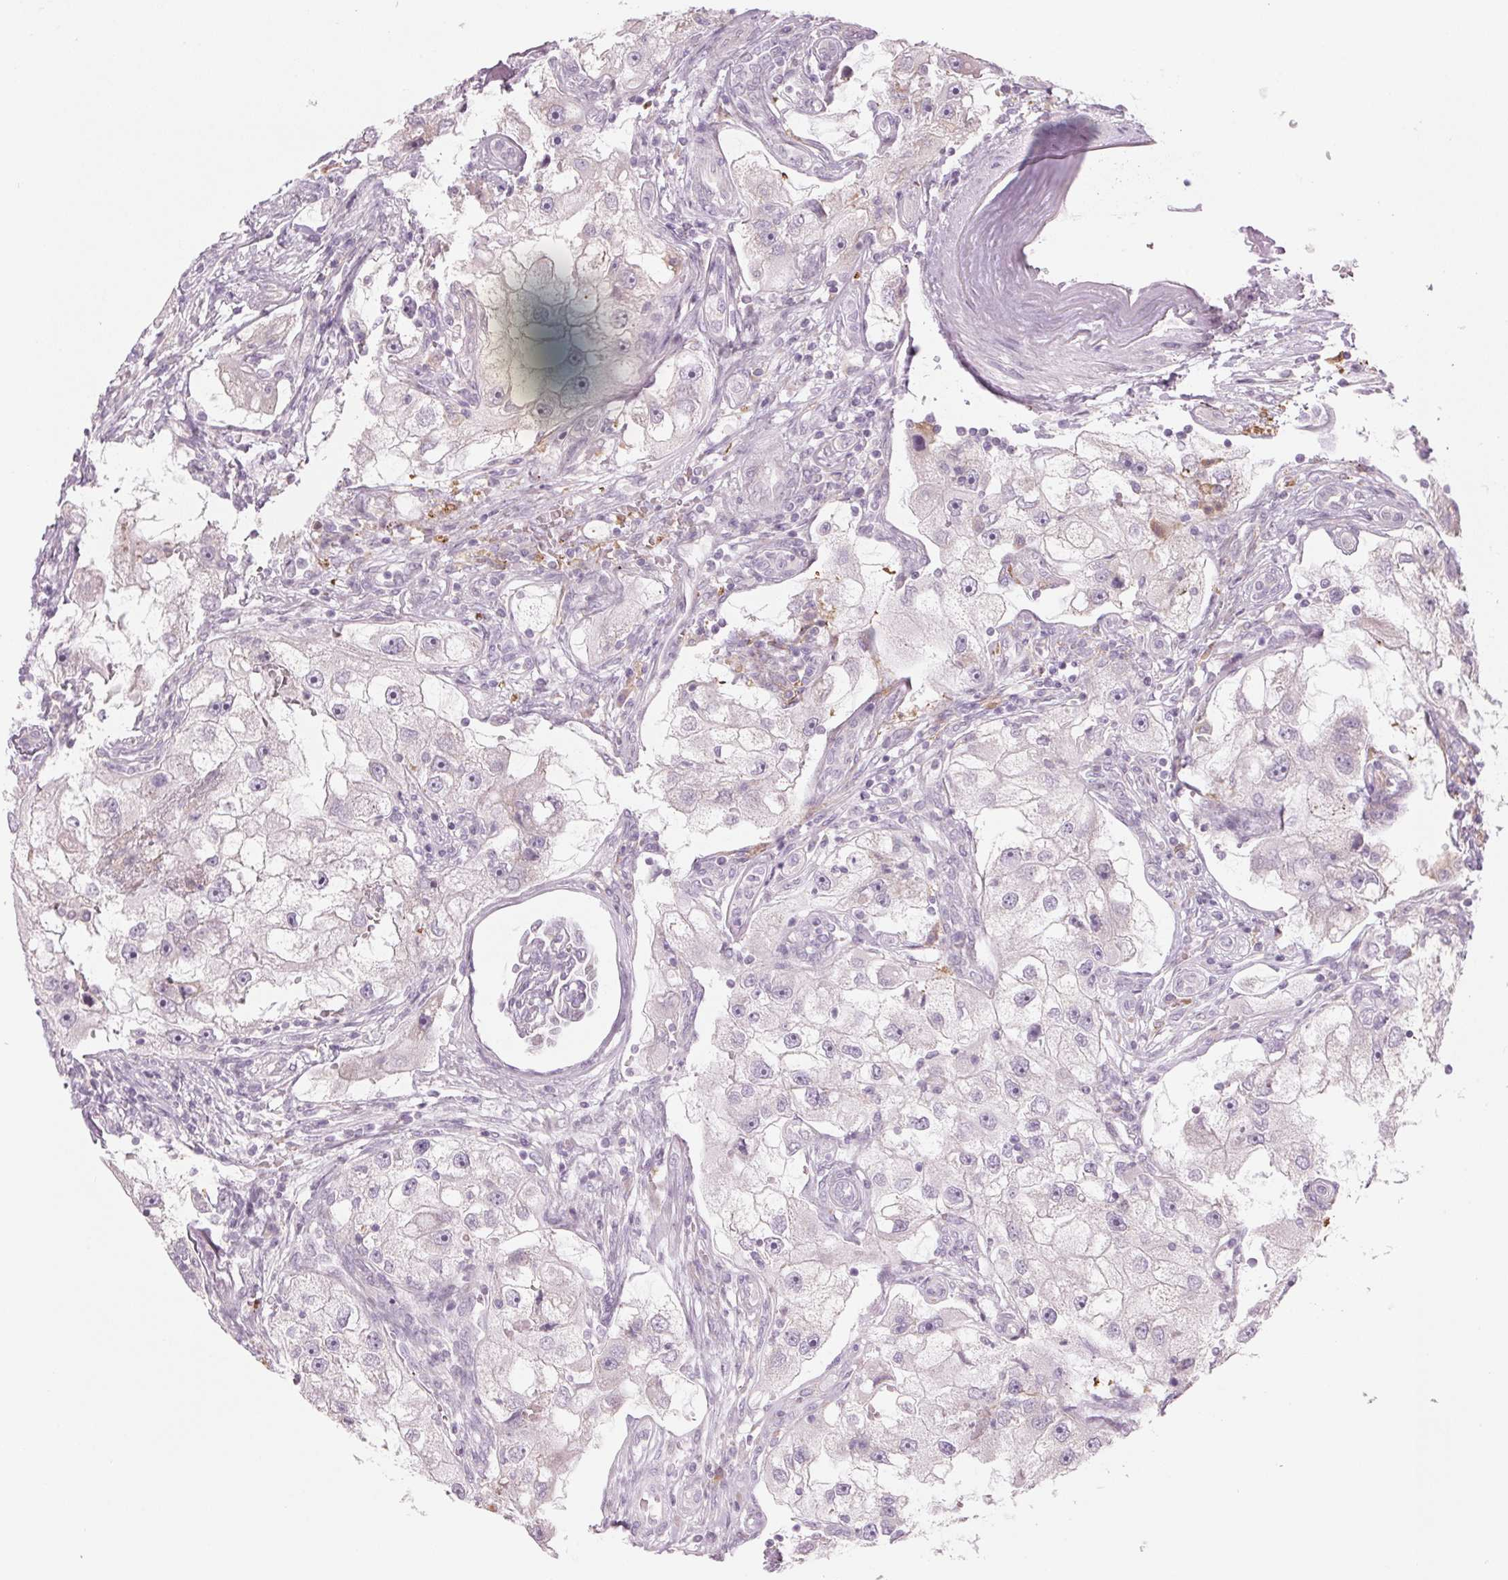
{"staining": {"intensity": "negative", "quantity": "none", "location": "none"}, "tissue": "renal cancer", "cell_type": "Tumor cells", "image_type": "cancer", "snomed": [{"axis": "morphology", "description": "Adenocarcinoma, NOS"}, {"axis": "topography", "description": "Kidney"}], "caption": "IHC histopathology image of human adenocarcinoma (renal) stained for a protein (brown), which shows no expression in tumor cells.", "gene": "GNMT", "patient": {"sex": "male", "age": 63}}